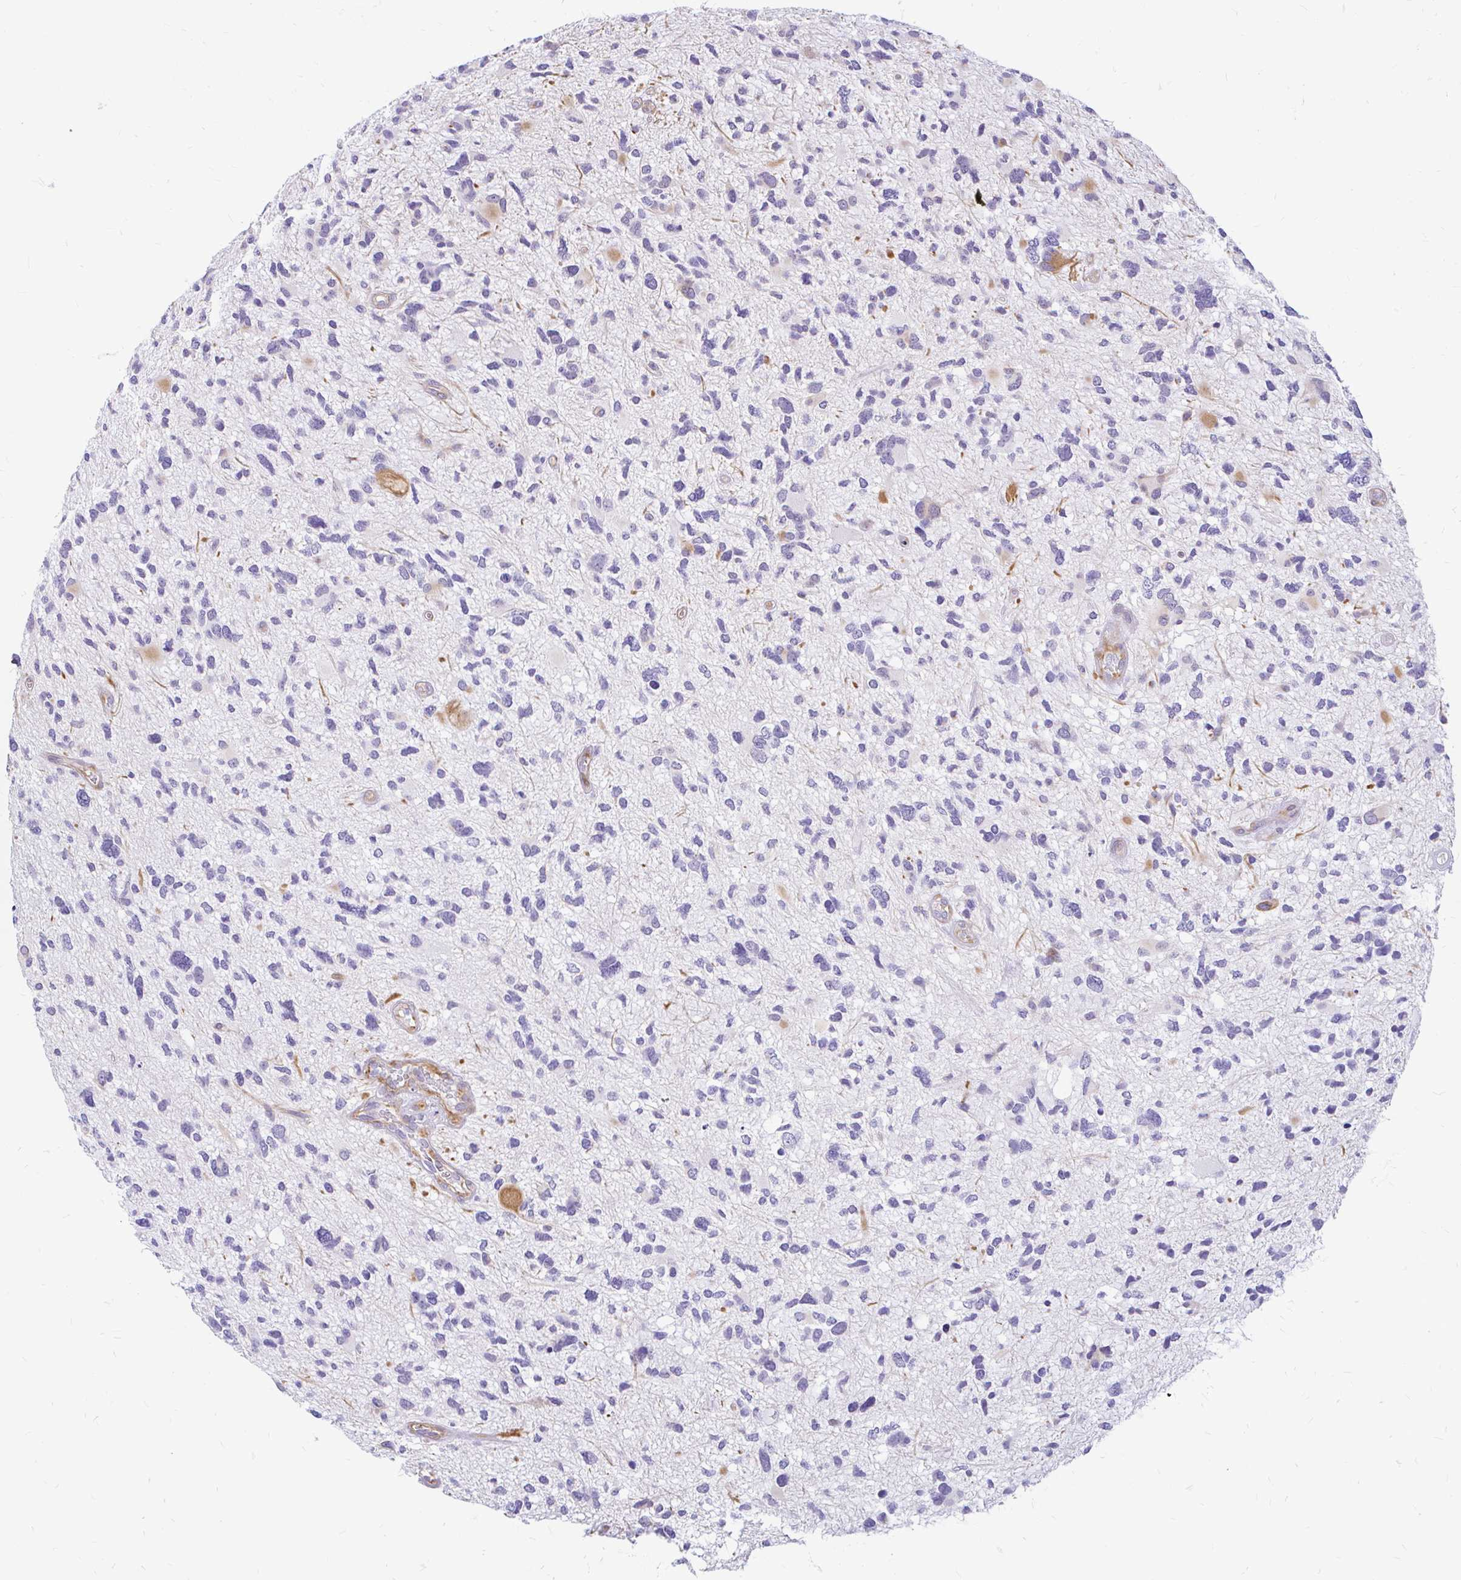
{"staining": {"intensity": "negative", "quantity": "none", "location": "none"}, "tissue": "glioma", "cell_type": "Tumor cells", "image_type": "cancer", "snomed": [{"axis": "morphology", "description": "Glioma, malignant, High grade"}, {"axis": "topography", "description": "Brain"}], "caption": "An image of human glioma is negative for staining in tumor cells. (DAB immunohistochemistry (IHC) with hematoxylin counter stain).", "gene": "FAM83C", "patient": {"sex": "female", "age": 11}}